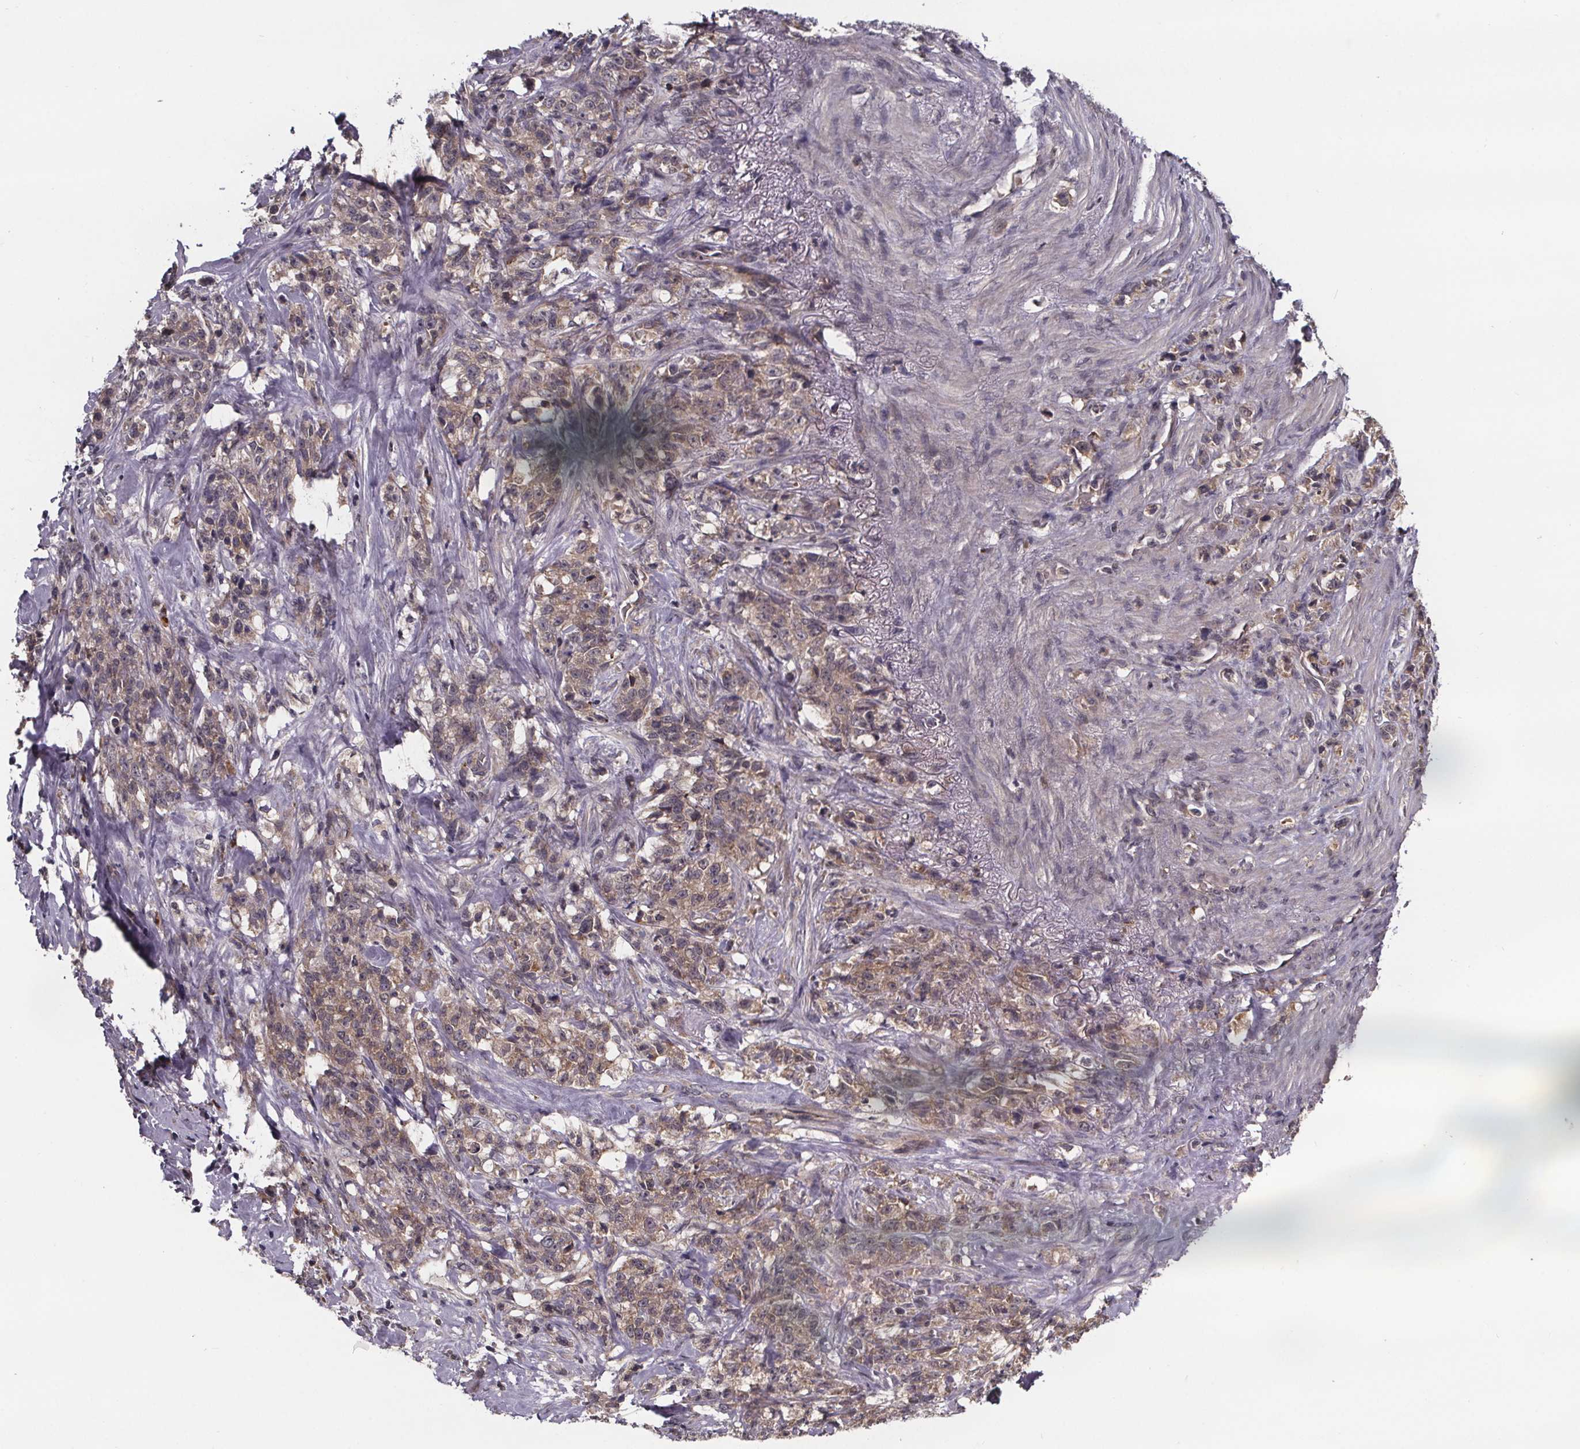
{"staining": {"intensity": "weak", "quantity": ">75%", "location": "cytoplasmic/membranous"}, "tissue": "stomach cancer", "cell_type": "Tumor cells", "image_type": "cancer", "snomed": [{"axis": "morphology", "description": "Adenocarcinoma, NOS"}, {"axis": "topography", "description": "Stomach, lower"}], "caption": "Human stomach cancer (adenocarcinoma) stained with a protein marker reveals weak staining in tumor cells.", "gene": "SAT1", "patient": {"sex": "male", "age": 88}}